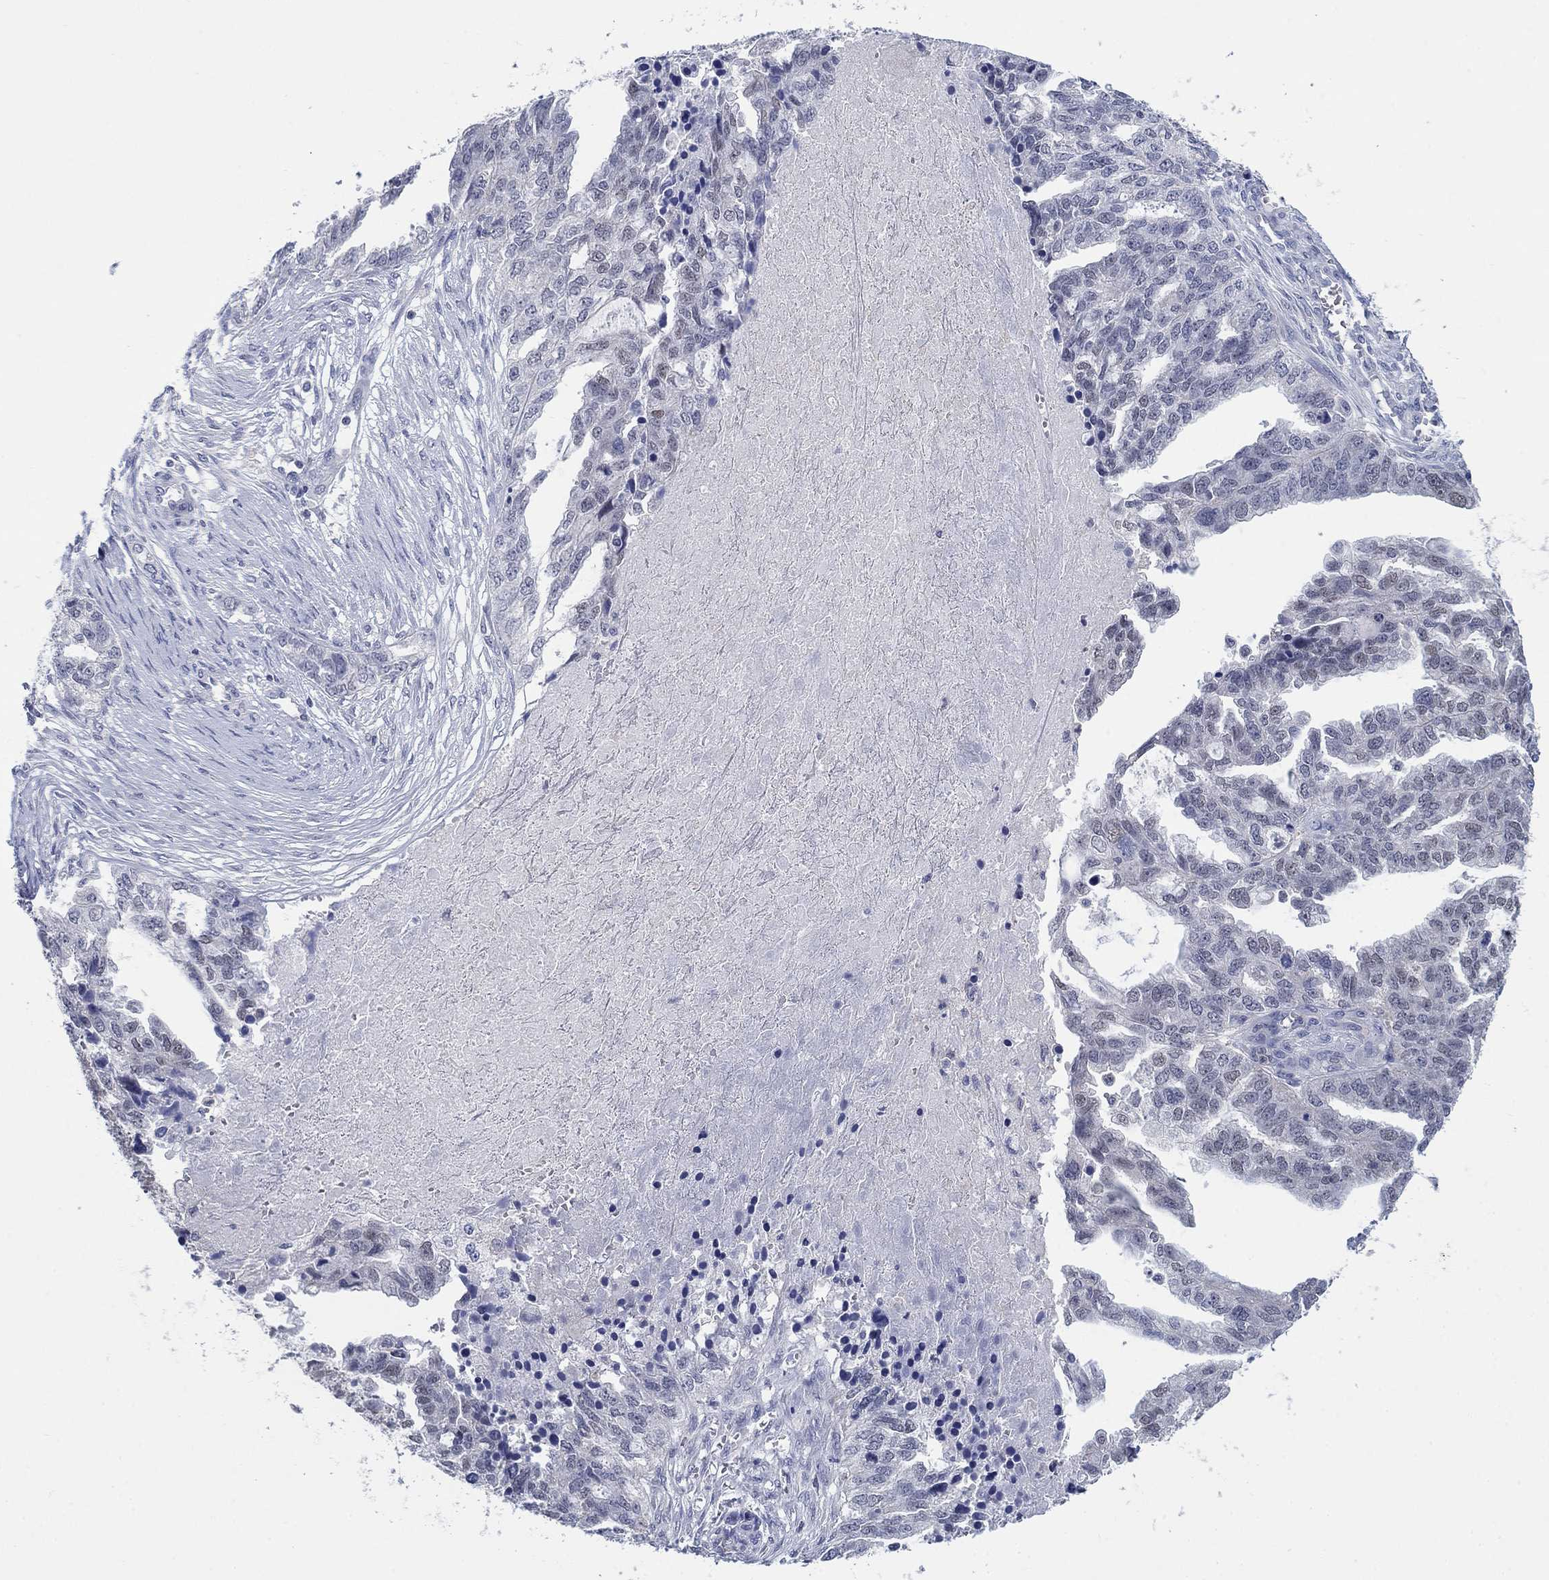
{"staining": {"intensity": "negative", "quantity": "none", "location": "none"}, "tissue": "ovarian cancer", "cell_type": "Tumor cells", "image_type": "cancer", "snomed": [{"axis": "morphology", "description": "Cystadenocarcinoma, serous, NOS"}, {"axis": "topography", "description": "Ovary"}], "caption": "A high-resolution micrograph shows immunohistochemistry staining of ovarian cancer (serous cystadenocarcinoma), which reveals no significant positivity in tumor cells.", "gene": "FER1L6", "patient": {"sex": "female", "age": 51}}